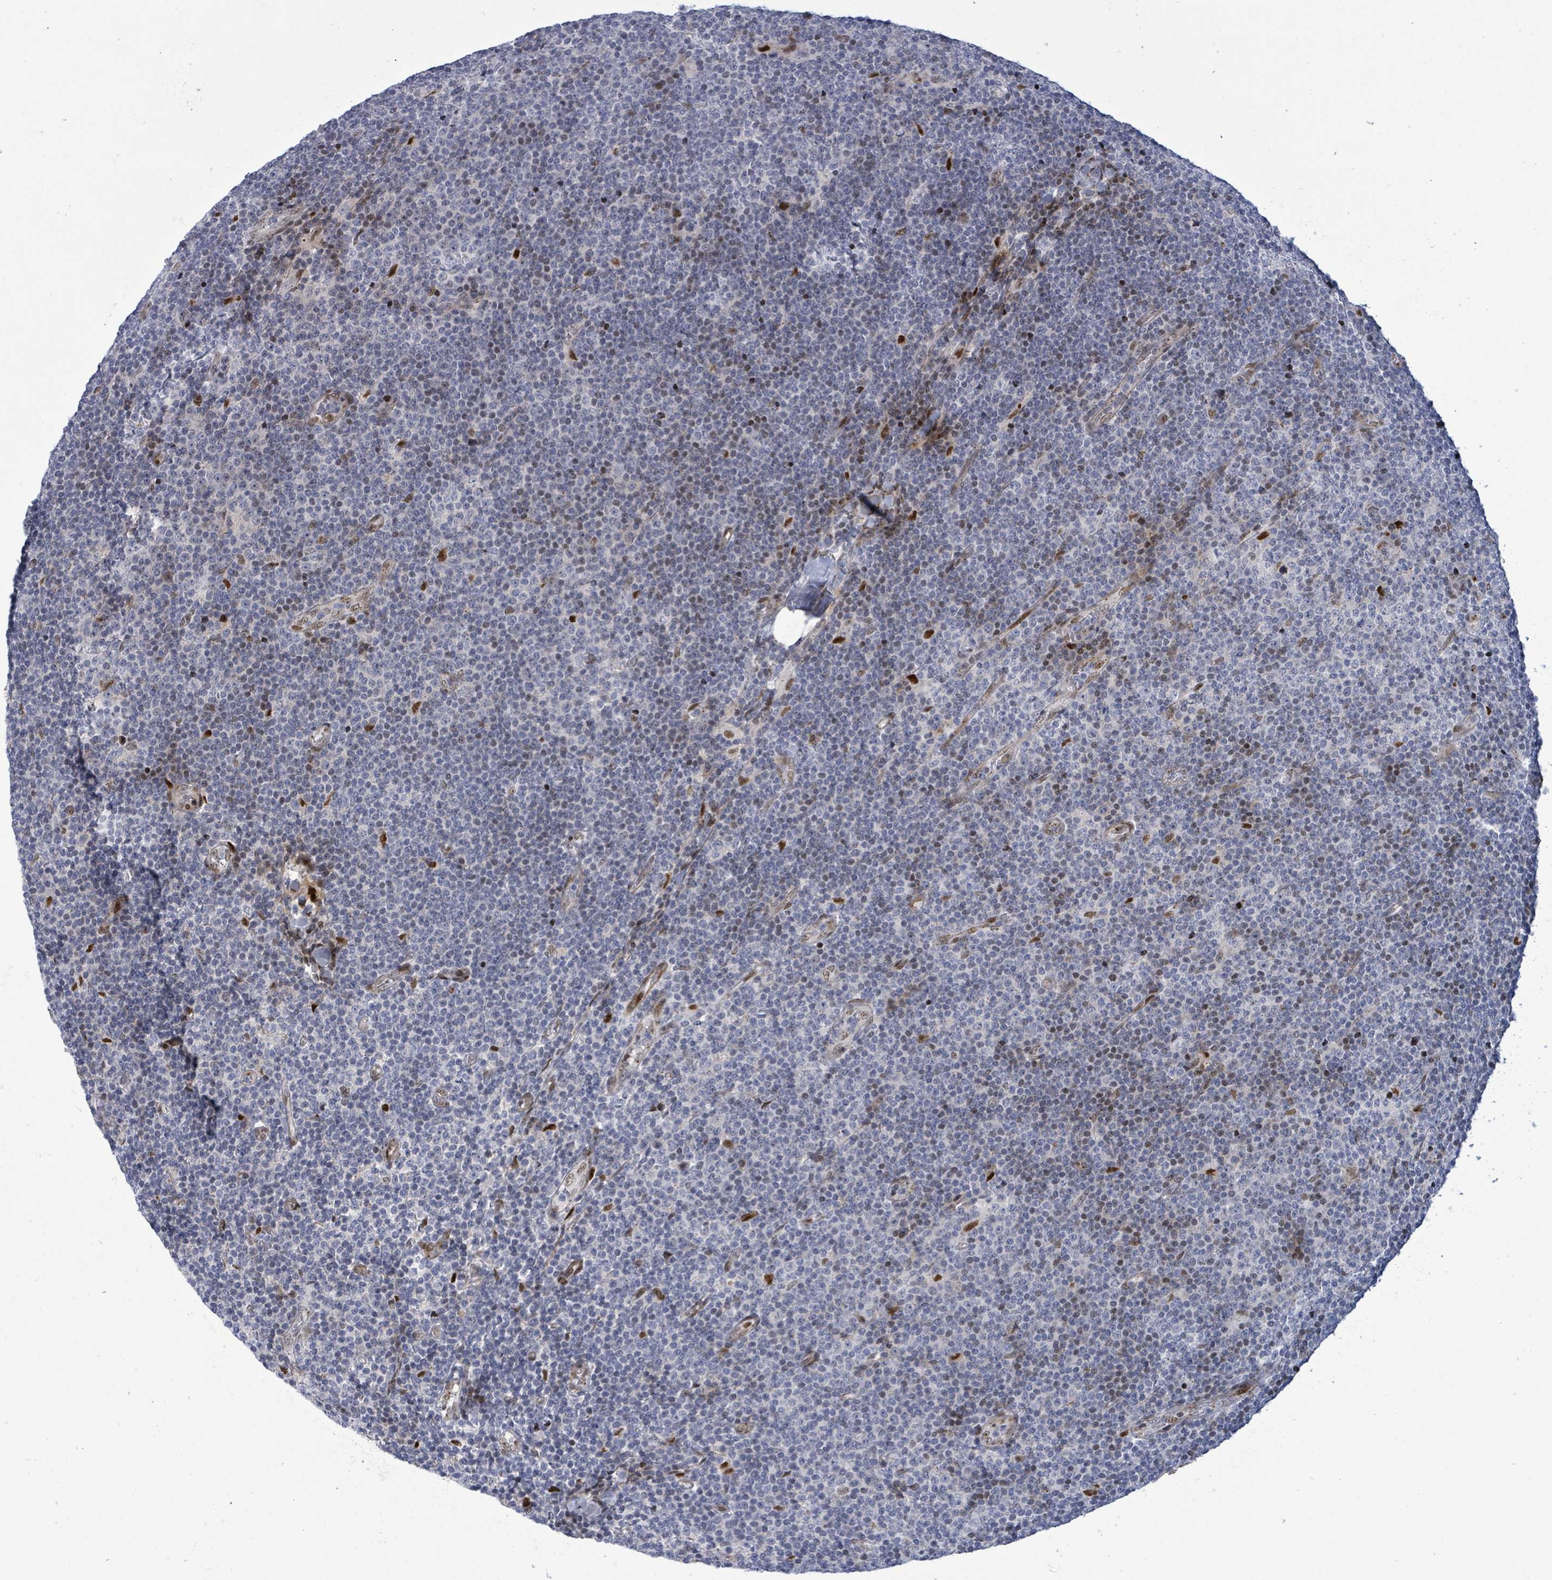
{"staining": {"intensity": "negative", "quantity": "none", "location": "none"}, "tissue": "lymphoma", "cell_type": "Tumor cells", "image_type": "cancer", "snomed": [{"axis": "morphology", "description": "Malignant lymphoma, non-Hodgkin's type, Low grade"}, {"axis": "topography", "description": "Lymph node"}], "caption": "This histopathology image is of lymphoma stained with immunohistochemistry (IHC) to label a protein in brown with the nuclei are counter-stained blue. There is no positivity in tumor cells.", "gene": "TUSC1", "patient": {"sex": "male", "age": 48}}